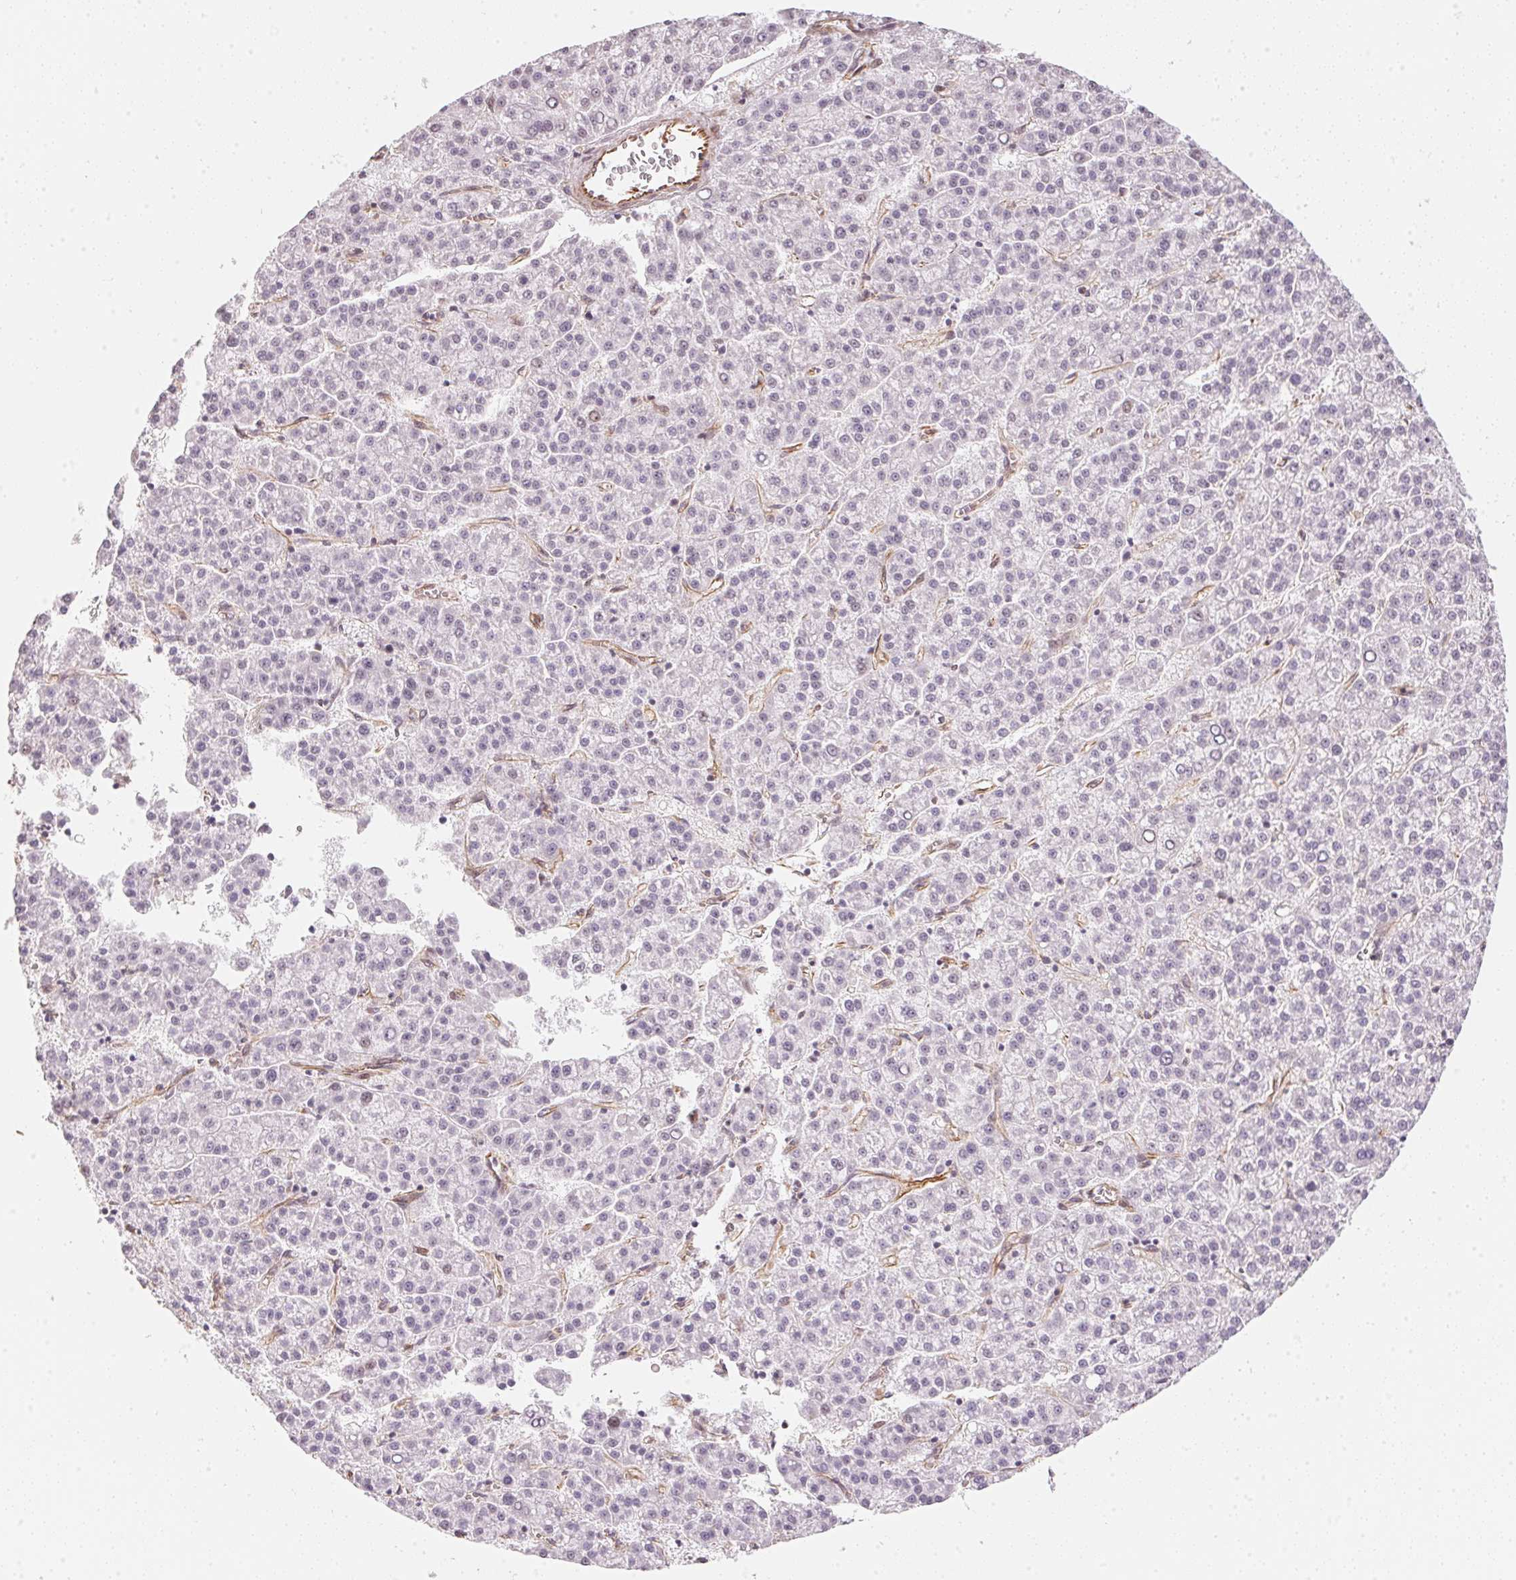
{"staining": {"intensity": "negative", "quantity": "none", "location": "none"}, "tissue": "liver cancer", "cell_type": "Tumor cells", "image_type": "cancer", "snomed": [{"axis": "morphology", "description": "Carcinoma, Hepatocellular, NOS"}, {"axis": "topography", "description": "Liver"}], "caption": "Tumor cells are negative for protein expression in human liver hepatocellular carcinoma. Nuclei are stained in blue.", "gene": "FOXR2", "patient": {"sex": "female", "age": 58}}